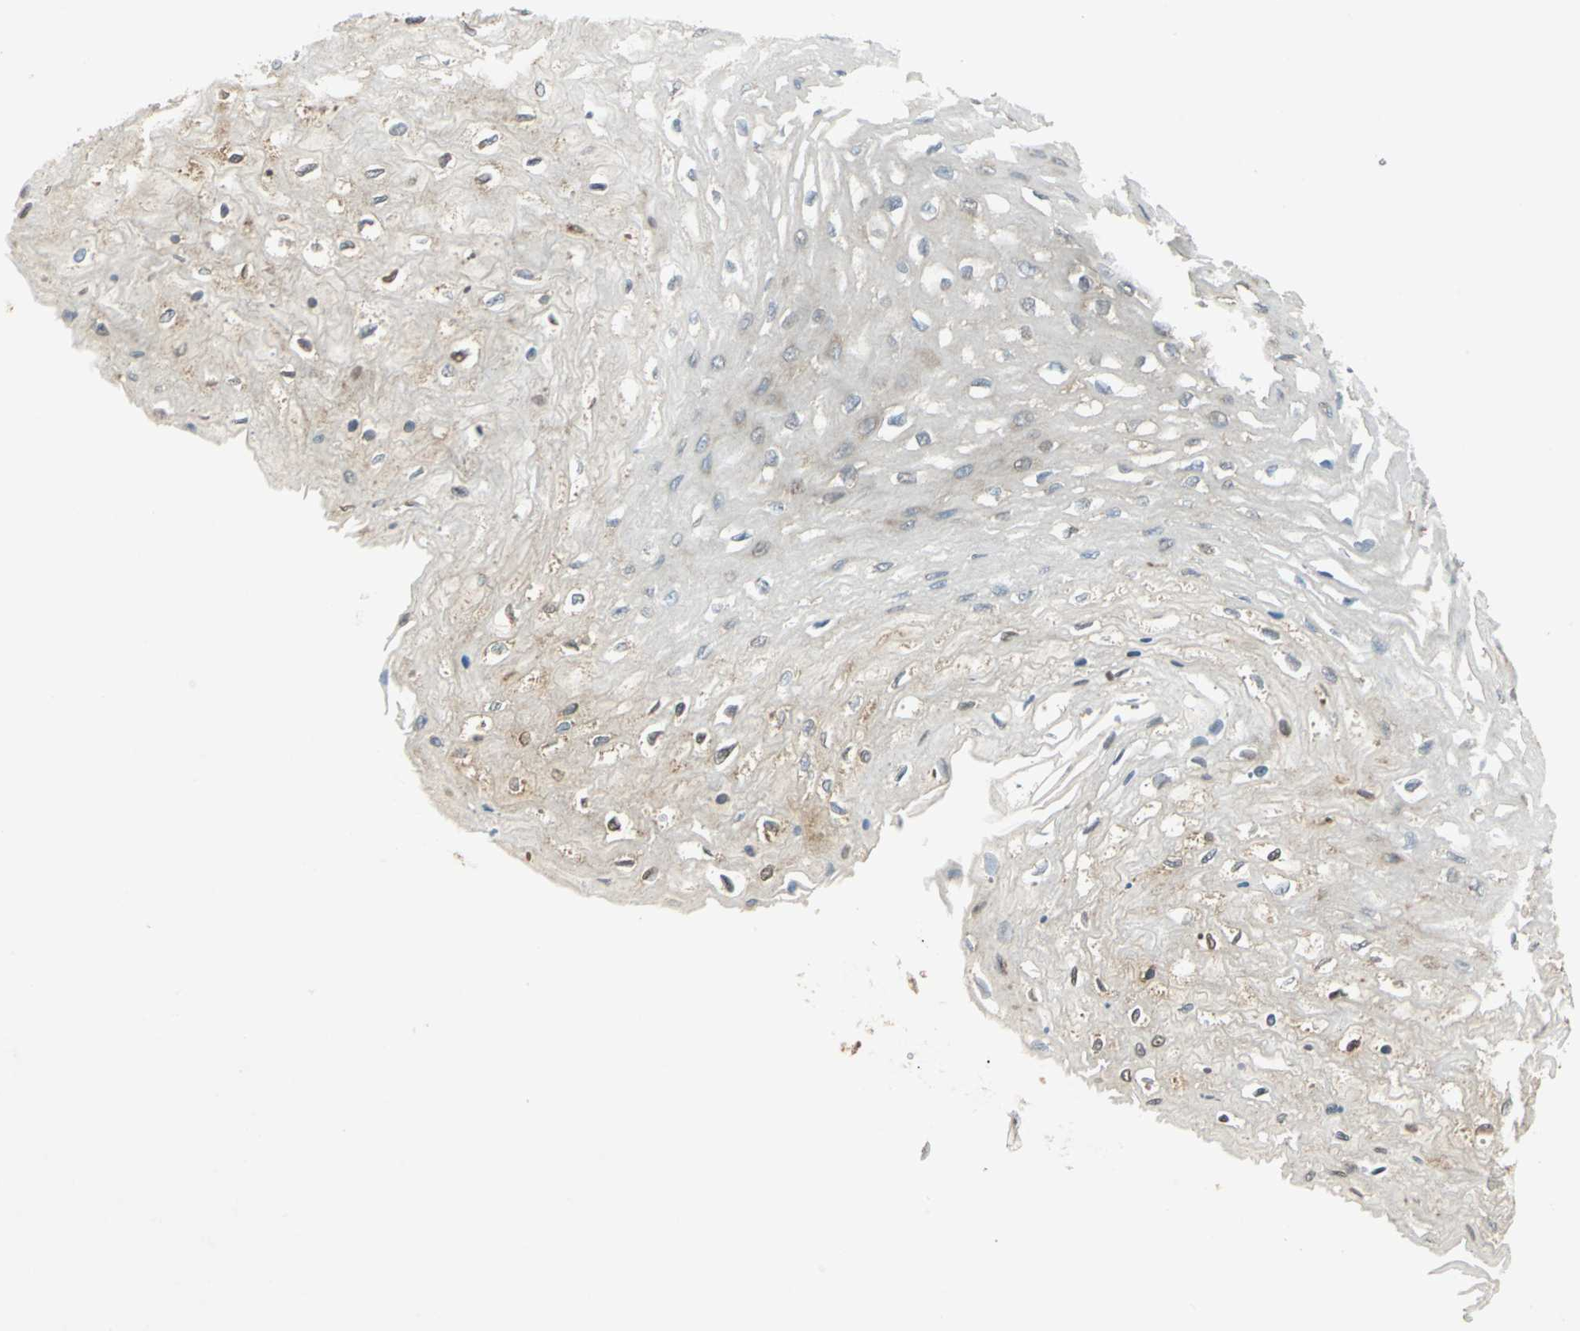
{"staining": {"intensity": "moderate", "quantity": "<25%", "location": "cytoplasmic/membranous,nuclear"}, "tissue": "esophagus", "cell_type": "Squamous epithelial cells", "image_type": "normal", "snomed": [{"axis": "morphology", "description": "Normal tissue, NOS"}, {"axis": "topography", "description": "Esophagus"}], "caption": "Immunohistochemistry (IHC) micrograph of benign esophagus: human esophagus stained using immunohistochemistry (IHC) displays low levels of moderate protein expression localized specifically in the cytoplasmic/membranous,nuclear of squamous epithelial cells, appearing as a cytoplasmic/membranous,nuclear brown color.", "gene": "SHC2", "patient": {"sex": "female", "age": 72}}